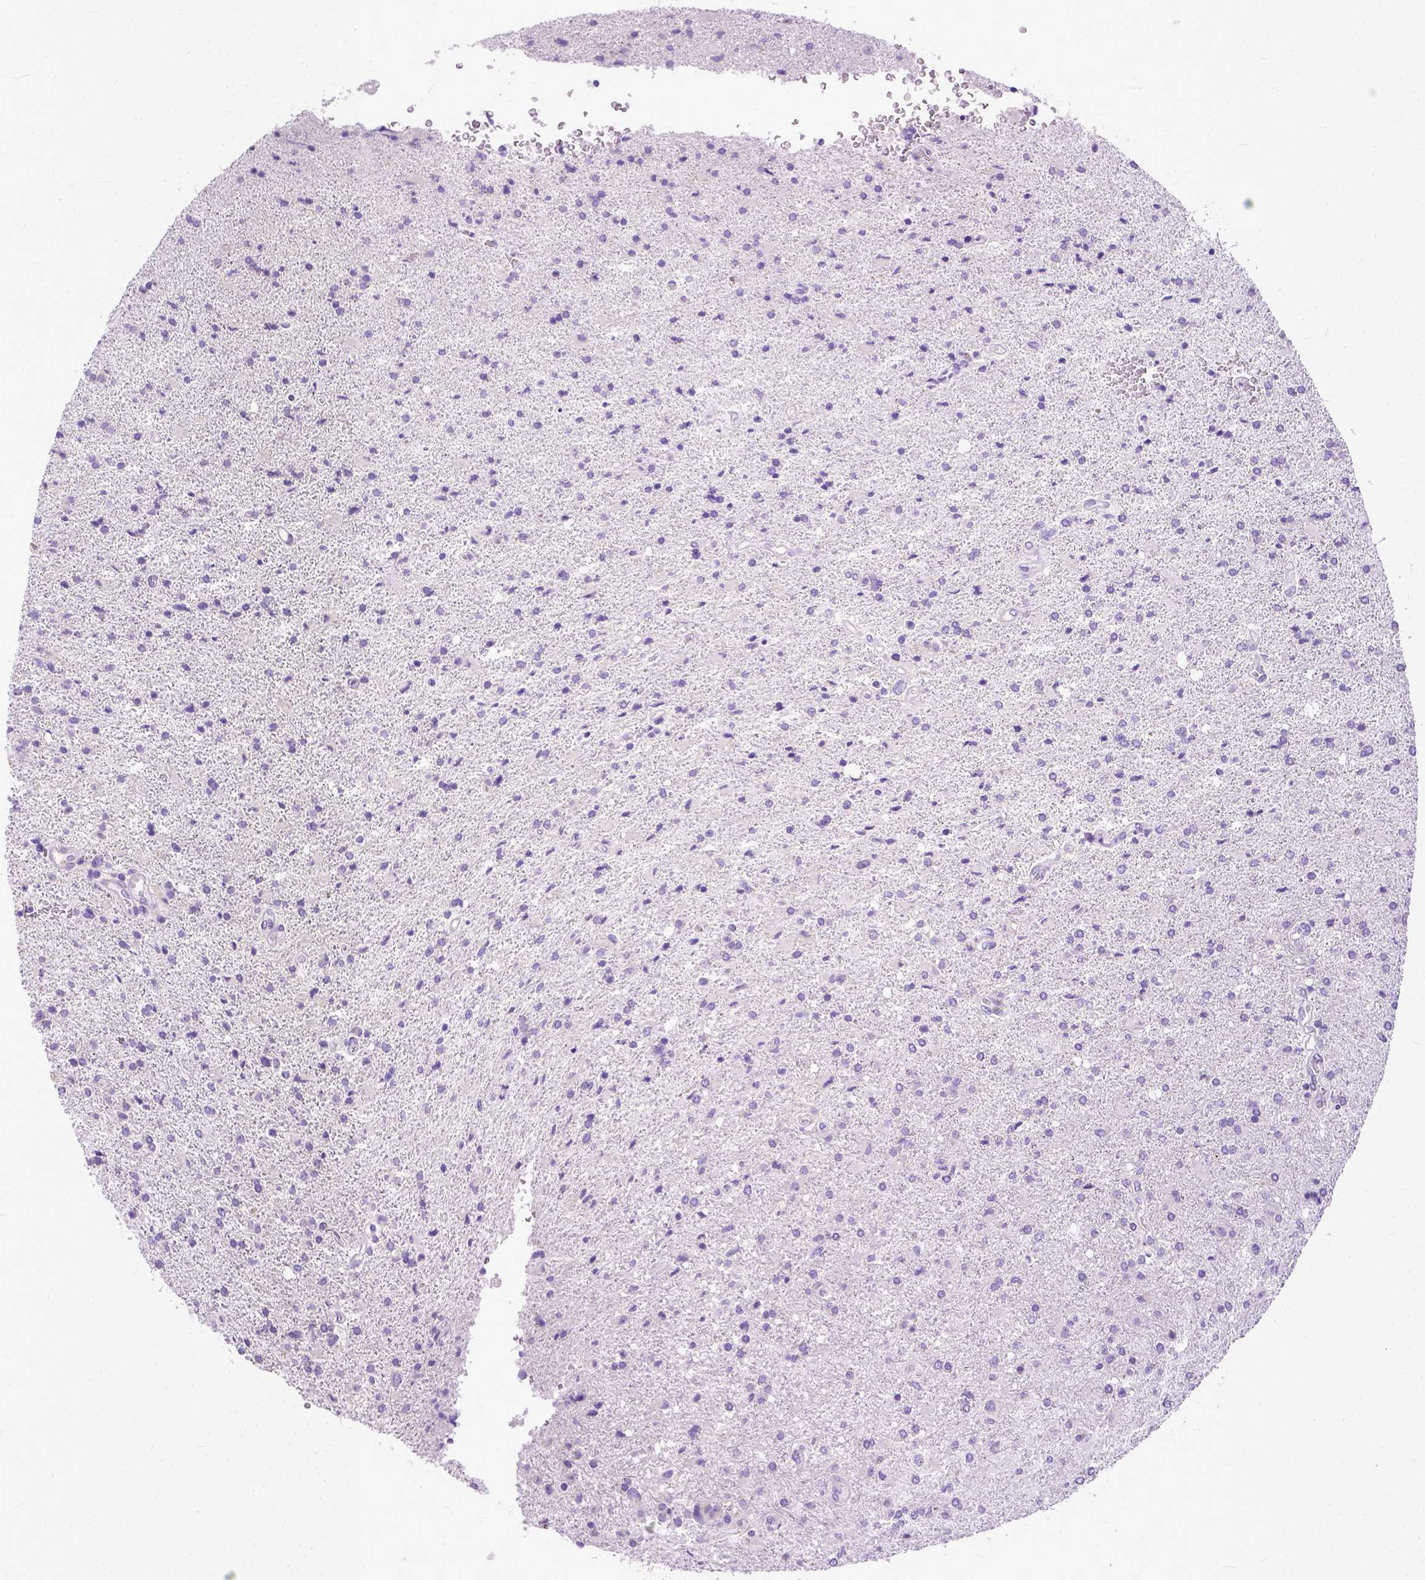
{"staining": {"intensity": "negative", "quantity": "none", "location": "none"}, "tissue": "glioma", "cell_type": "Tumor cells", "image_type": "cancer", "snomed": [{"axis": "morphology", "description": "Glioma, malignant, High grade"}, {"axis": "topography", "description": "Cerebral cortex"}], "caption": "Immunohistochemical staining of malignant glioma (high-grade) reveals no significant positivity in tumor cells.", "gene": "PPL", "patient": {"sex": "male", "age": 70}}